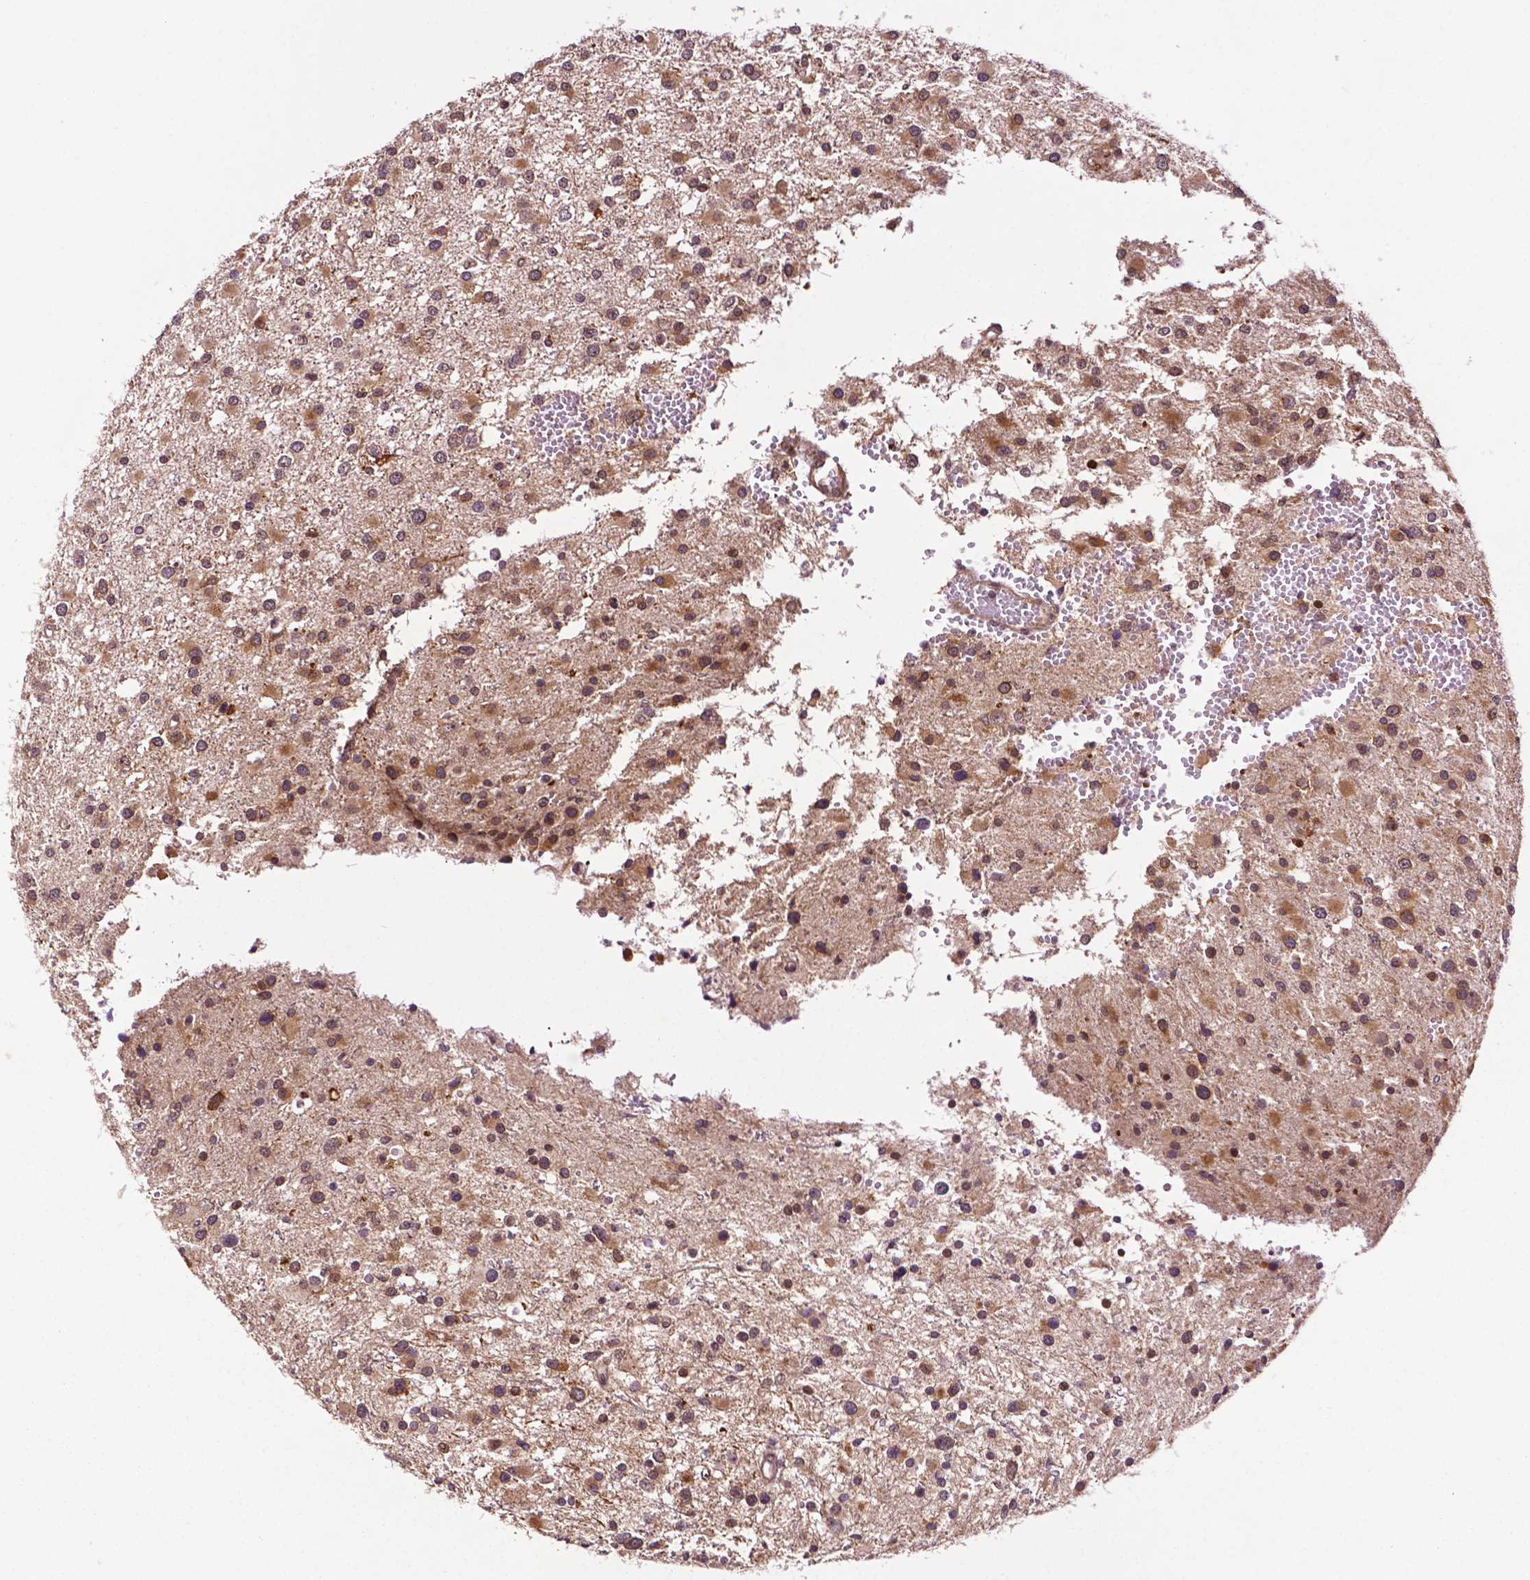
{"staining": {"intensity": "moderate", "quantity": ">75%", "location": "cytoplasmic/membranous"}, "tissue": "glioma", "cell_type": "Tumor cells", "image_type": "cancer", "snomed": [{"axis": "morphology", "description": "Glioma, malignant, High grade"}, {"axis": "topography", "description": "Brain"}], "caption": "Tumor cells show medium levels of moderate cytoplasmic/membranous positivity in approximately >75% of cells in human glioma.", "gene": "TMX2", "patient": {"sex": "male", "age": 54}}